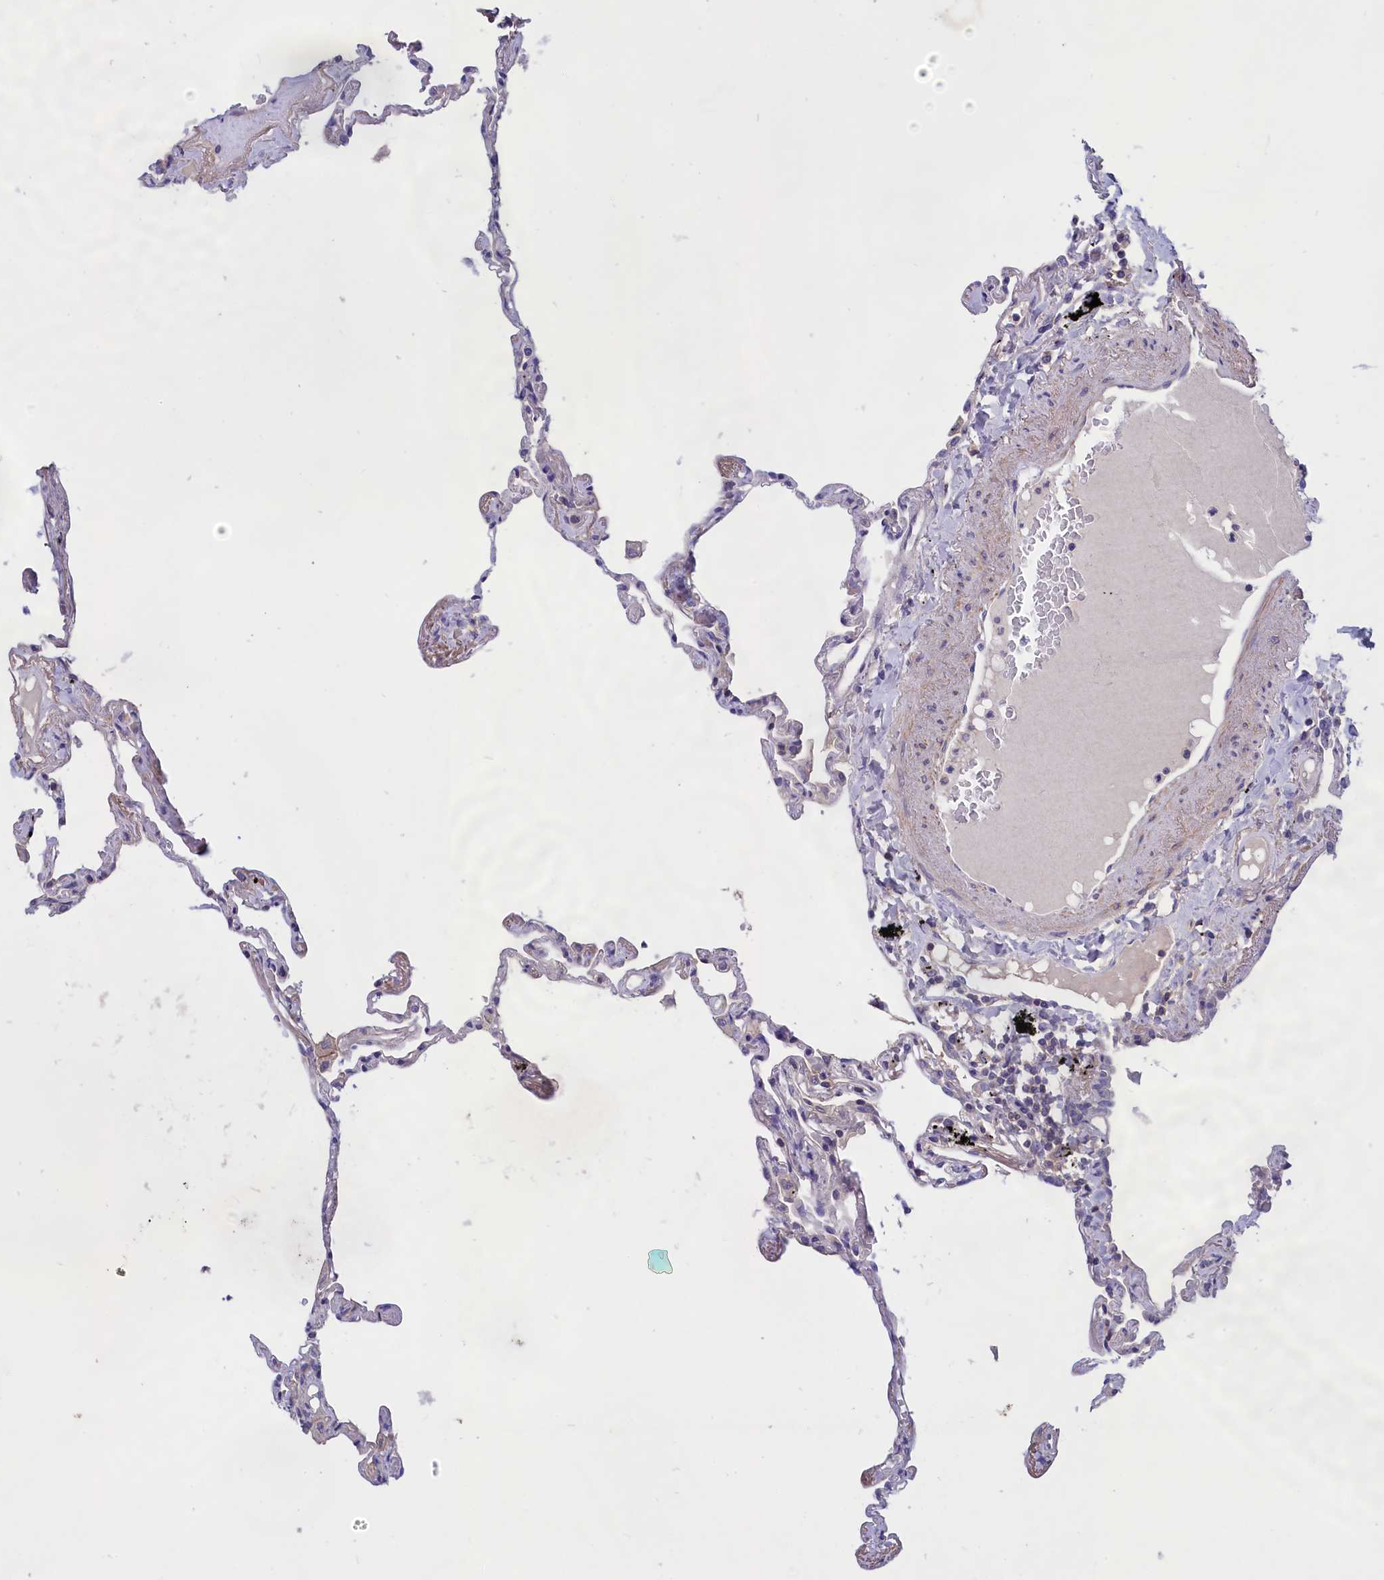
{"staining": {"intensity": "weak", "quantity": "25%-75%", "location": "cytoplasmic/membranous"}, "tissue": "lung", "cell_type": "Alveolar cells", "image_type": "normal", "snomed": [{"axis": "morphology", "description": "Normal tissue, NOS"}, {"axis": "topography", "description": "Lung"}], "caption": "Lung stained with DAB (3,3'-diaminobenzidine) immunohistochemistry (IHC) displays low levels of weak cytoplasmic/membranous positivity in about 25%-75% of alveolar cells. The protein is stained brown, and the nuclei are stained in blue (DAB (3,3'-diaminobenzidine) IHC with brightfield microscopy, high magnification).", "gene": "AMDHD2", "patient": {"sex": "female", "age": 67}}